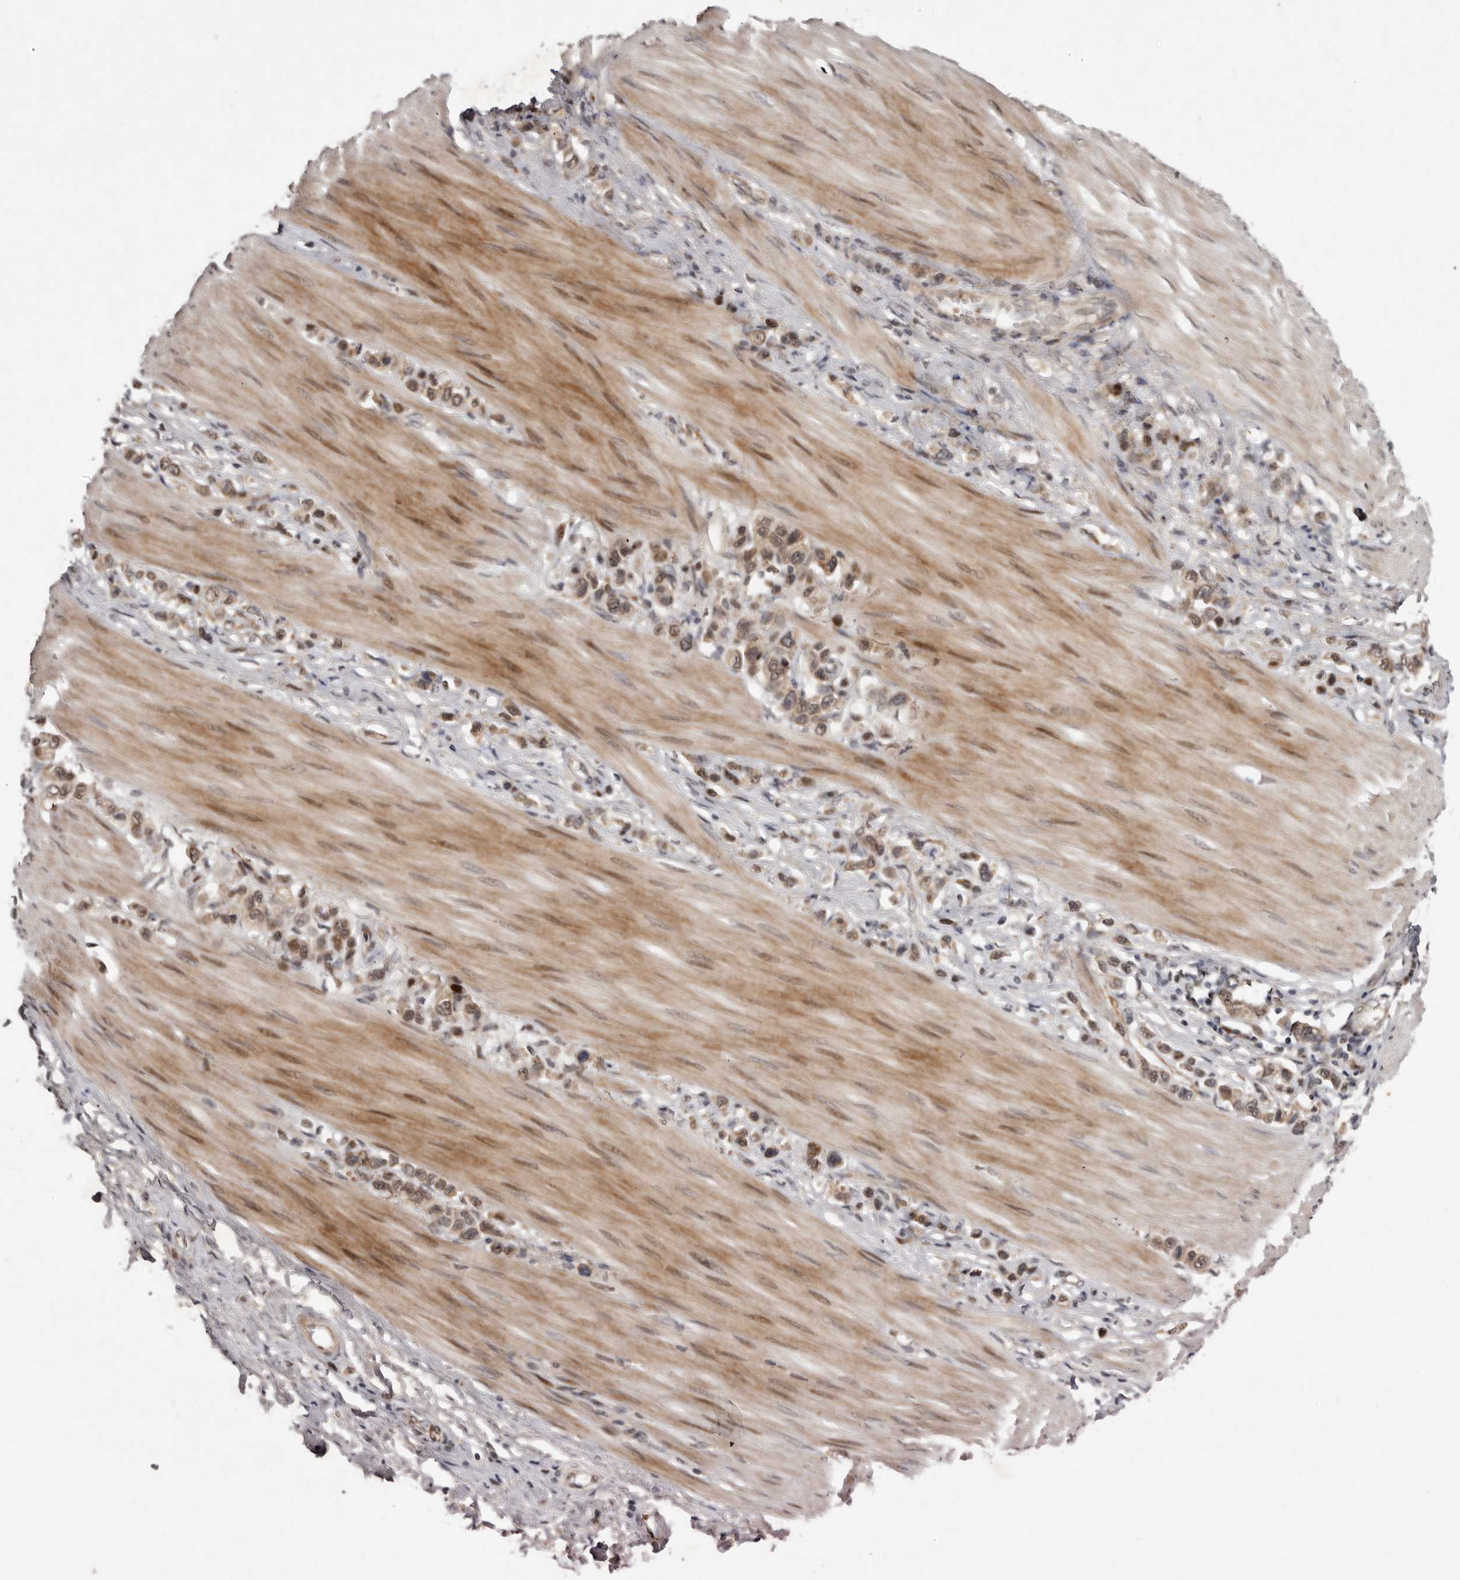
{"staining": {"intensity": "weak", "quantity": "25%-75%", "location": "cytoplasmic/membranous,nuclear"}, "tissue": "stomach cancer", "cell_type": "Tumor cells", "image_type": "cancer", "snomed": [{"axis": "morphology", "description": "Adenocarcinoma, NOS"}, {"axis": "topography", "description": "Stomach"}], "caption": "Human stomach cancer stained with a brown dye displays weak cytoplasmic/membranous and nuclear positive positivity in approximately 25%-75% of tumor cells.", "gene": "ABL1", "patient": {"sex": "female", "age": 65}}